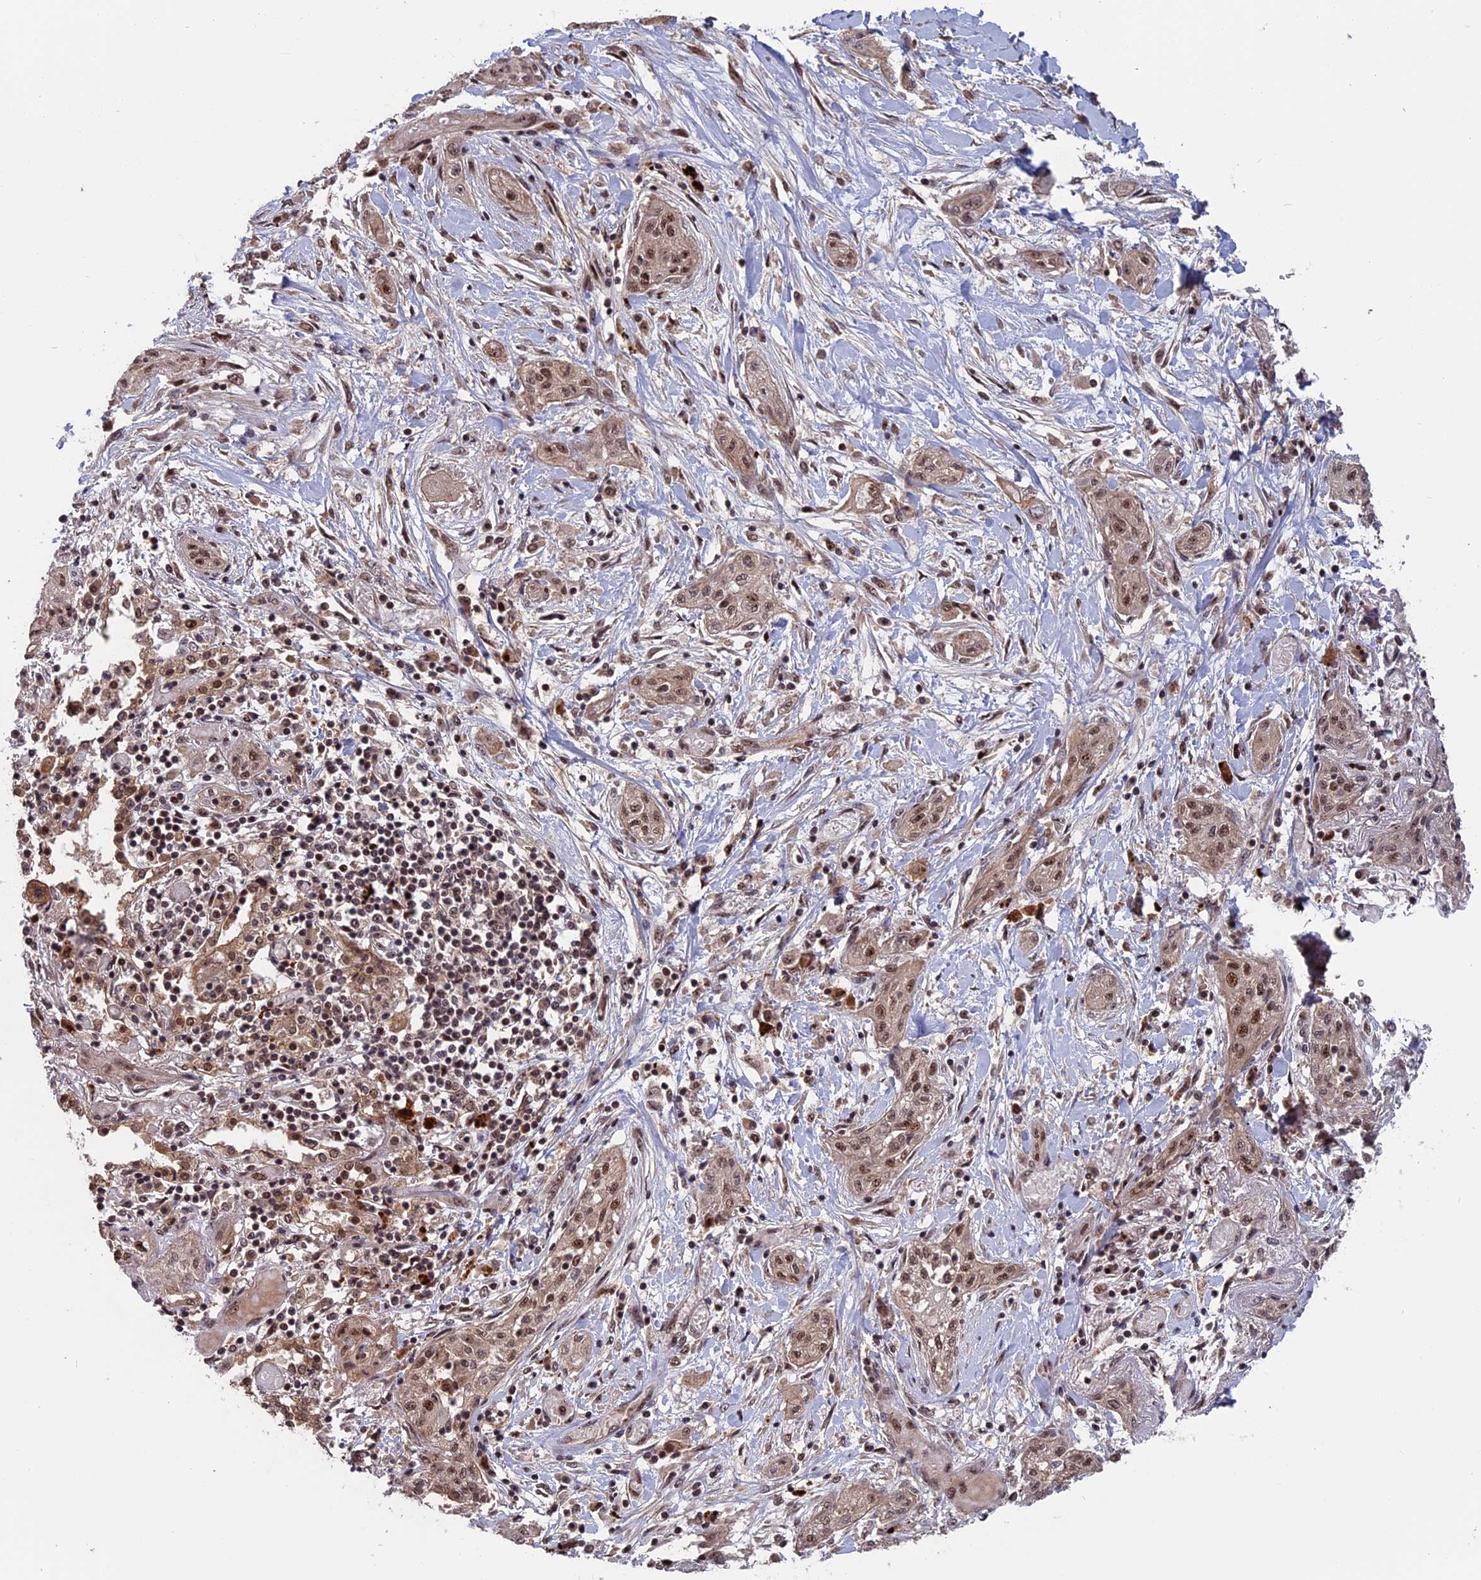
{"staining": {"intensity": "moderate", "quantity": ">75%", "location": "nuclear"}, "tissue": "lung cancer", "cell_type": "Tumor cells", "image_type": "cancer", "snomed": [{"axis": "morphology", "description": "Squamous cell carcinoma, NOS"}, {"axis": "topography", "description": "Lung"}], "caption": "The histopathology image reveals staining of squamous cell carcinoma (lung), revealing moderate nuclear protein expression (brown color) within tumor cells. The staining is performed using DAB brown chromogen to label protein expression. The nuclei are counter-stained blue using hematoxylin.", "gene": "CACTIN", "patient": {"sex": "female", "age": 47}}